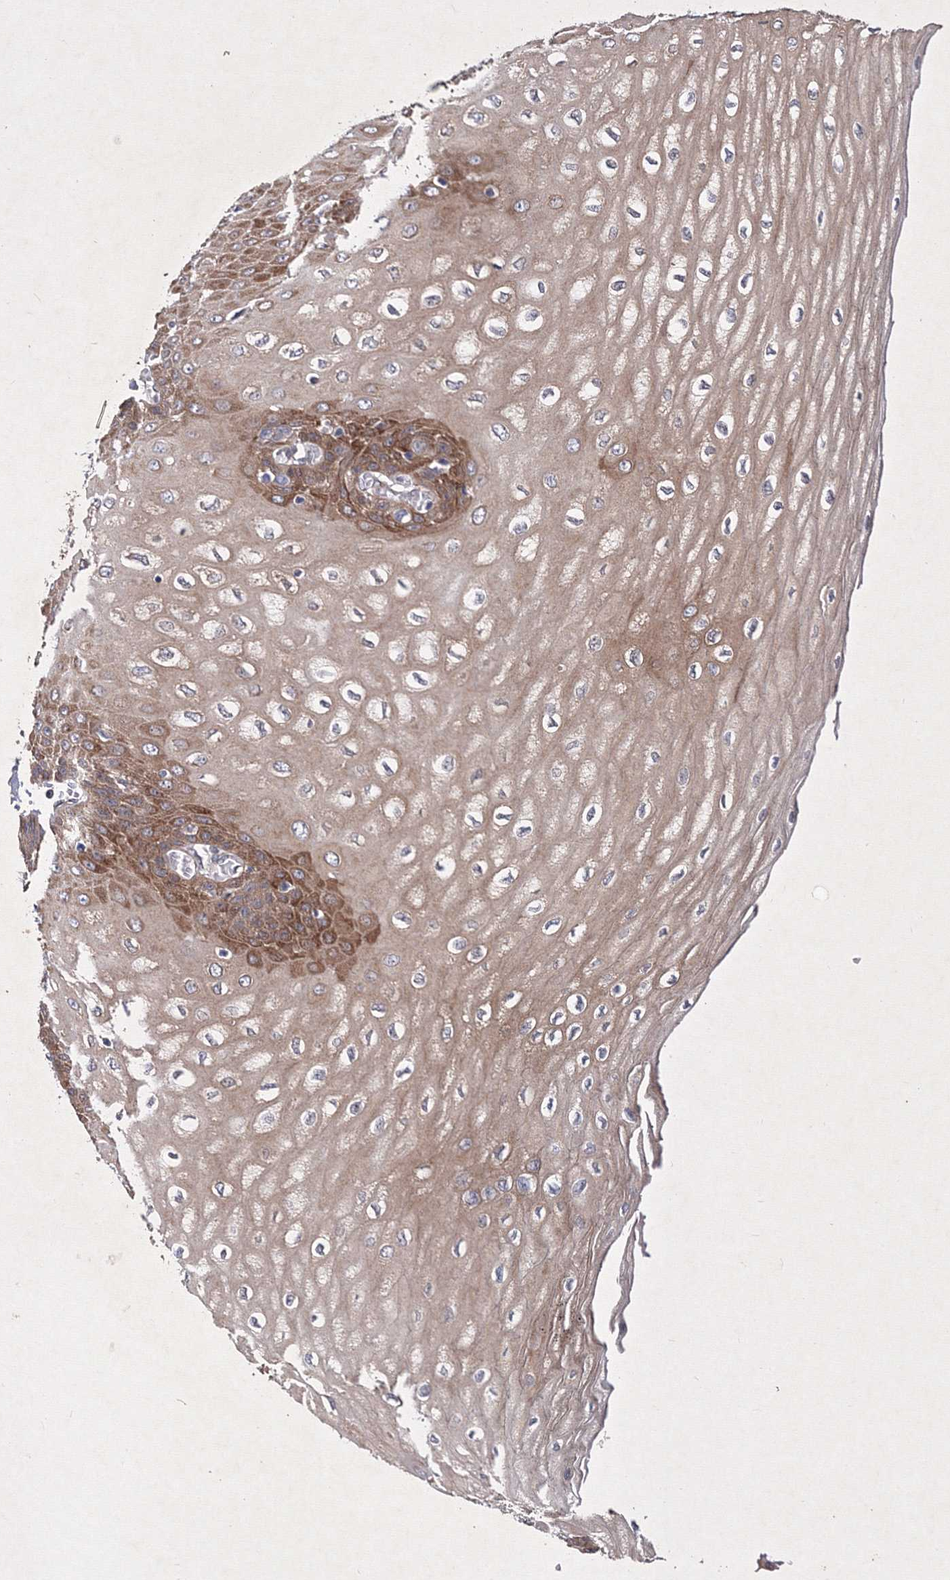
{"staining": {"intensity": "strong", "quantity": ">75%", "location": "cytoplasmic/membranous"}, "tissue": "esophagus", "cell_type": "Squamous epithelial cells", "image_type": "normal", "snomed": [{"axis": "morphology", "description": "Normal tissue, NOS"}, {"axis": "topography", "description": "Esophagus"}], "caption": "Immunohistochemical staining of normal human esophagus shows strong cytoplasmic/membranous protein expression in about >75% of squamous epithelial cells.", "gene": "SNX18", "patient": {"sex": "male", "age": 60}}